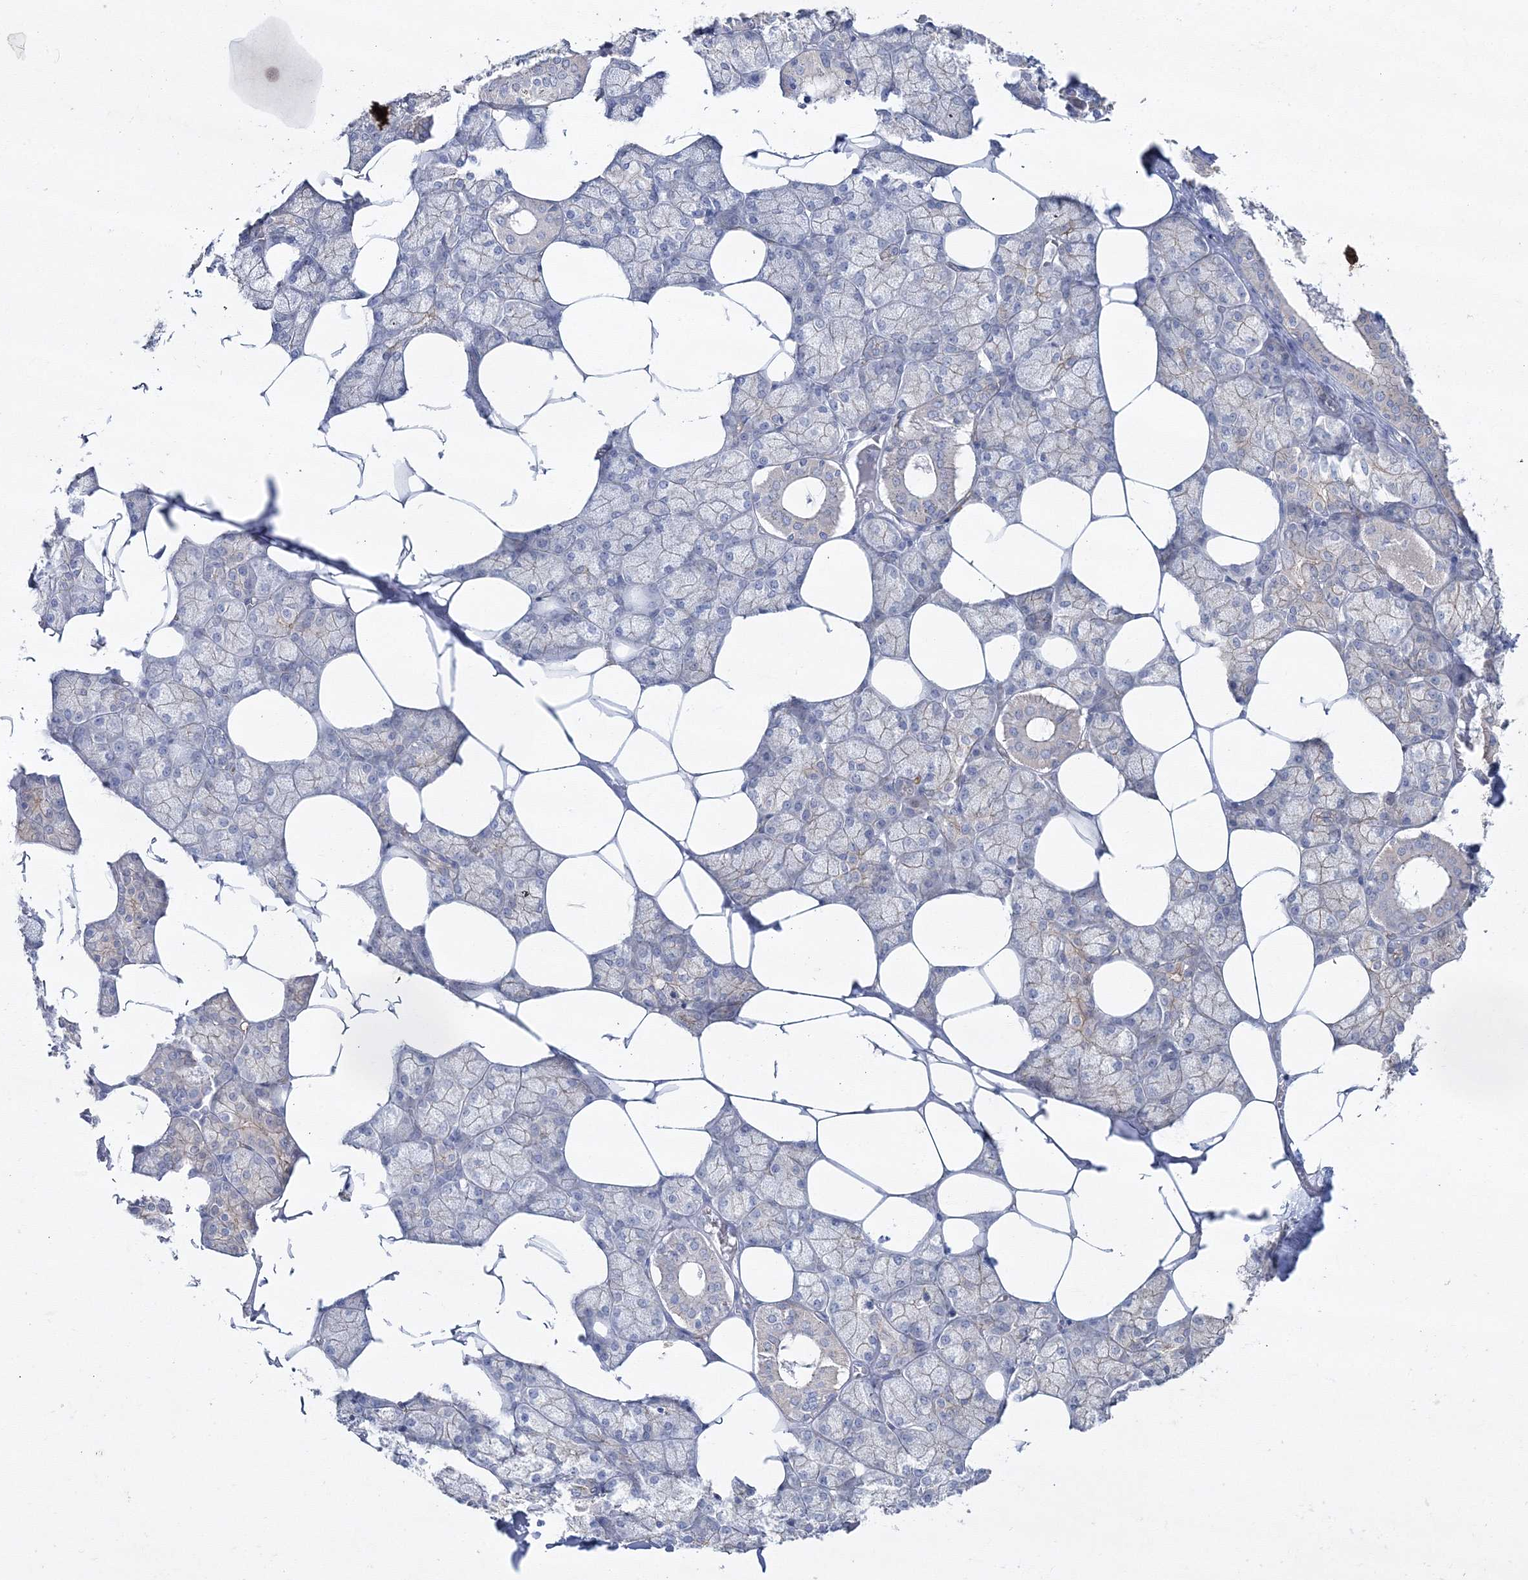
{"staining": {"intensity": "weak", "quantity": "25%-75%", "location": "cytoplasmic/membranous"}, "tissue": "salivary gland", "cell_type": "Glandular cells", "image_type": "normal", "snomed": [{"axis": "morphology", "description": "Normal tissue, NOS"}, {"axis": "topography", "description": "Salivary gland"}], "caption": "IHC staining of normal salivary gland, which shows low levels of weak cytoplasmic/membranous positivity in about 25%-75% of glandular cells indicating weak cytoplasmic/membranous protein staining. The staining was performed using DAB (brown) for protein detection and nuclei were counterstained in hematoxylin (blue).", "gene": "NAA40", "patient": {"sex": "male", "age": 62}}